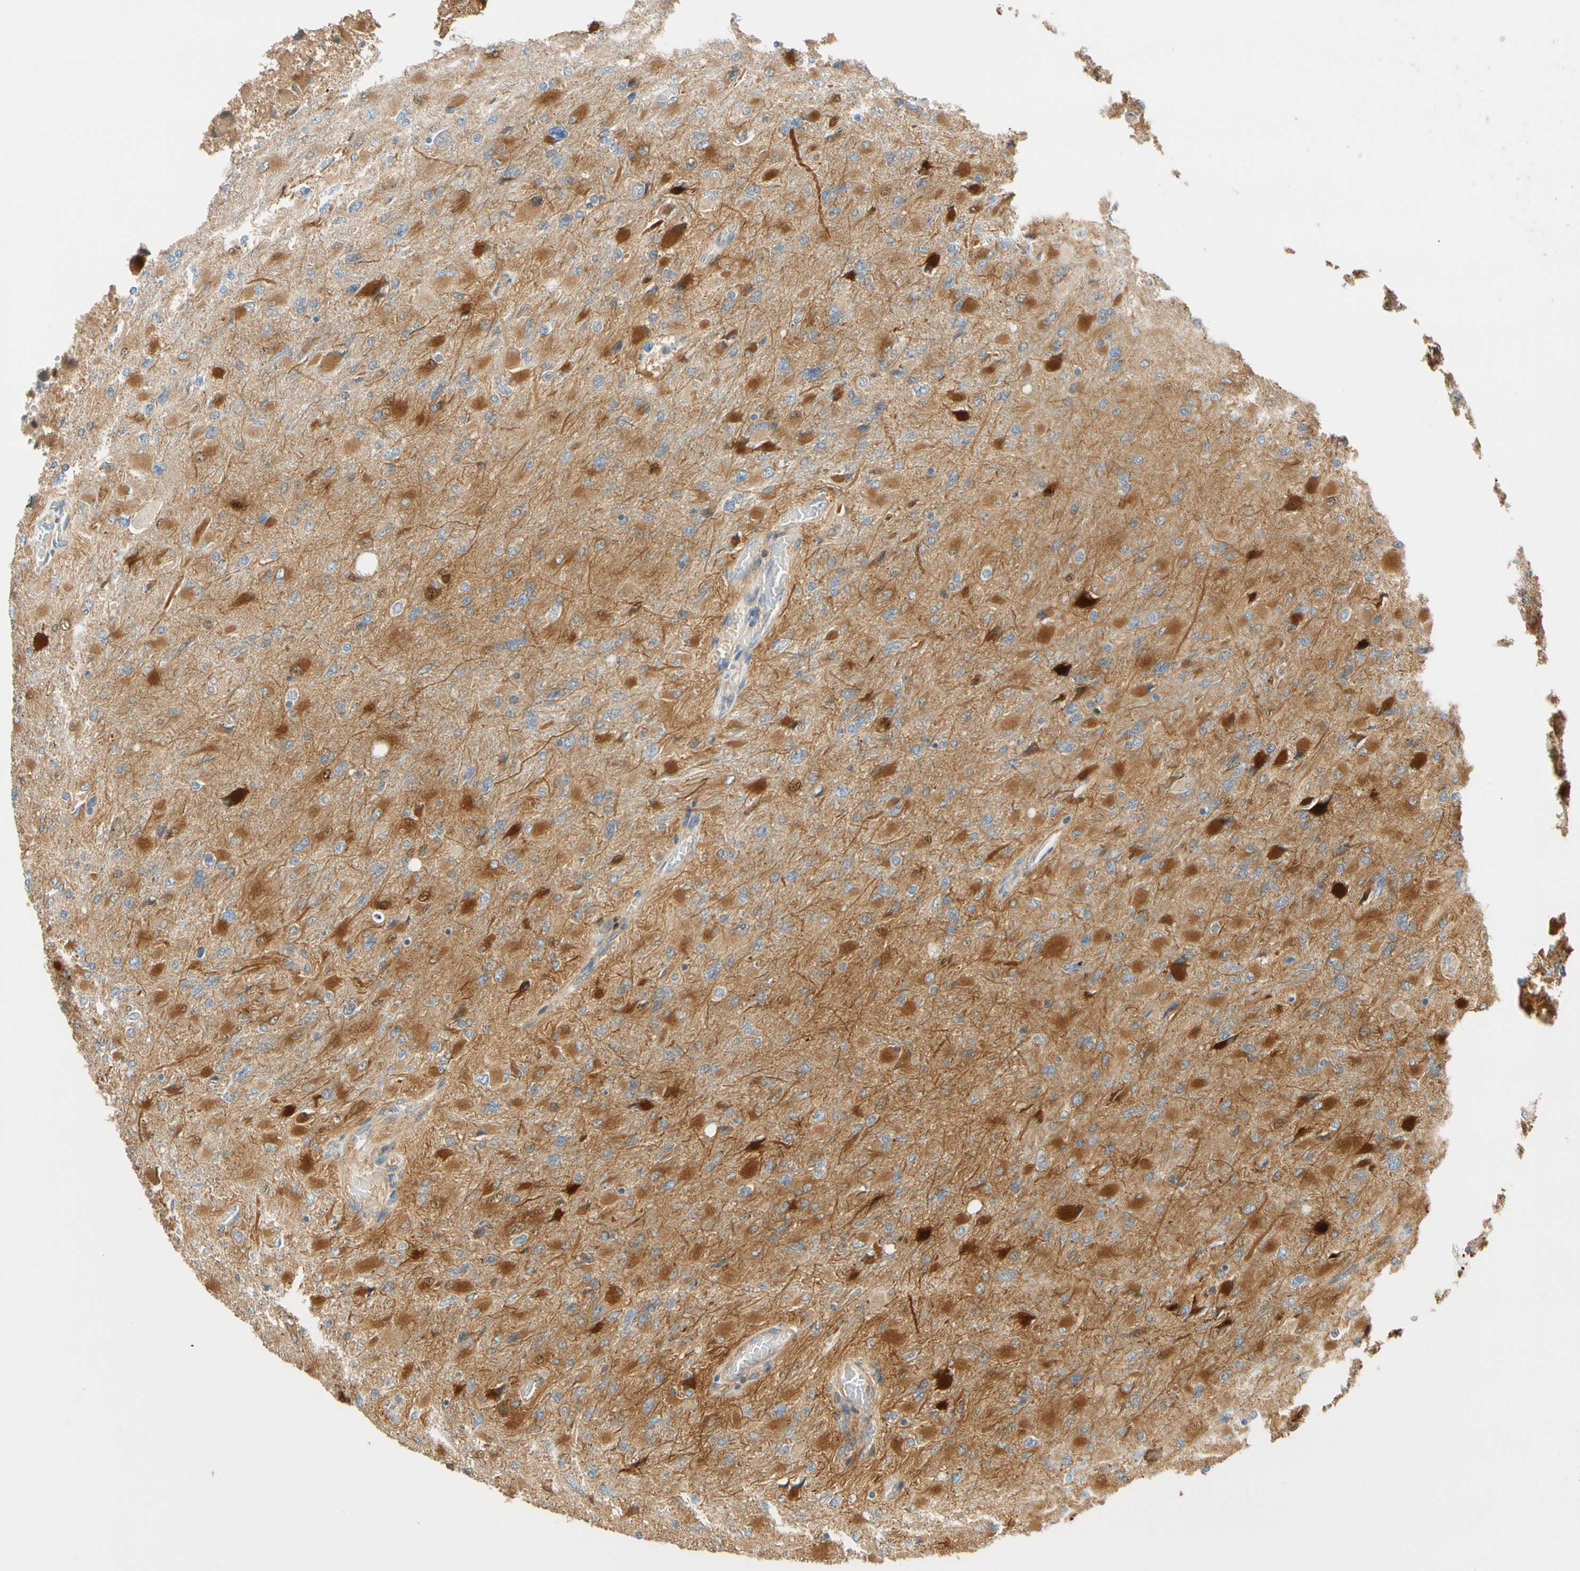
{"staining": {"intensity": "moderate", "quantity": ">75%", "location": "cytoplasmic/membranous"}, "tissue": "glioma", "cell_type": "Tumor cells", "image_type": "cancer", "snomed": [{"axis": "morphology", "description": "Glioma, malignant, High grade"}, {"axis": "topography", "description": "Cerebral cortex"}], "caption": "The micrograph displays a brown stain indicating the presence of a protein in the cytoplasmic/membranous of tumor cells in malignant high-grade glioma.", "gene": "PARP14", "patient": {"sex": "female", "age": 36}}